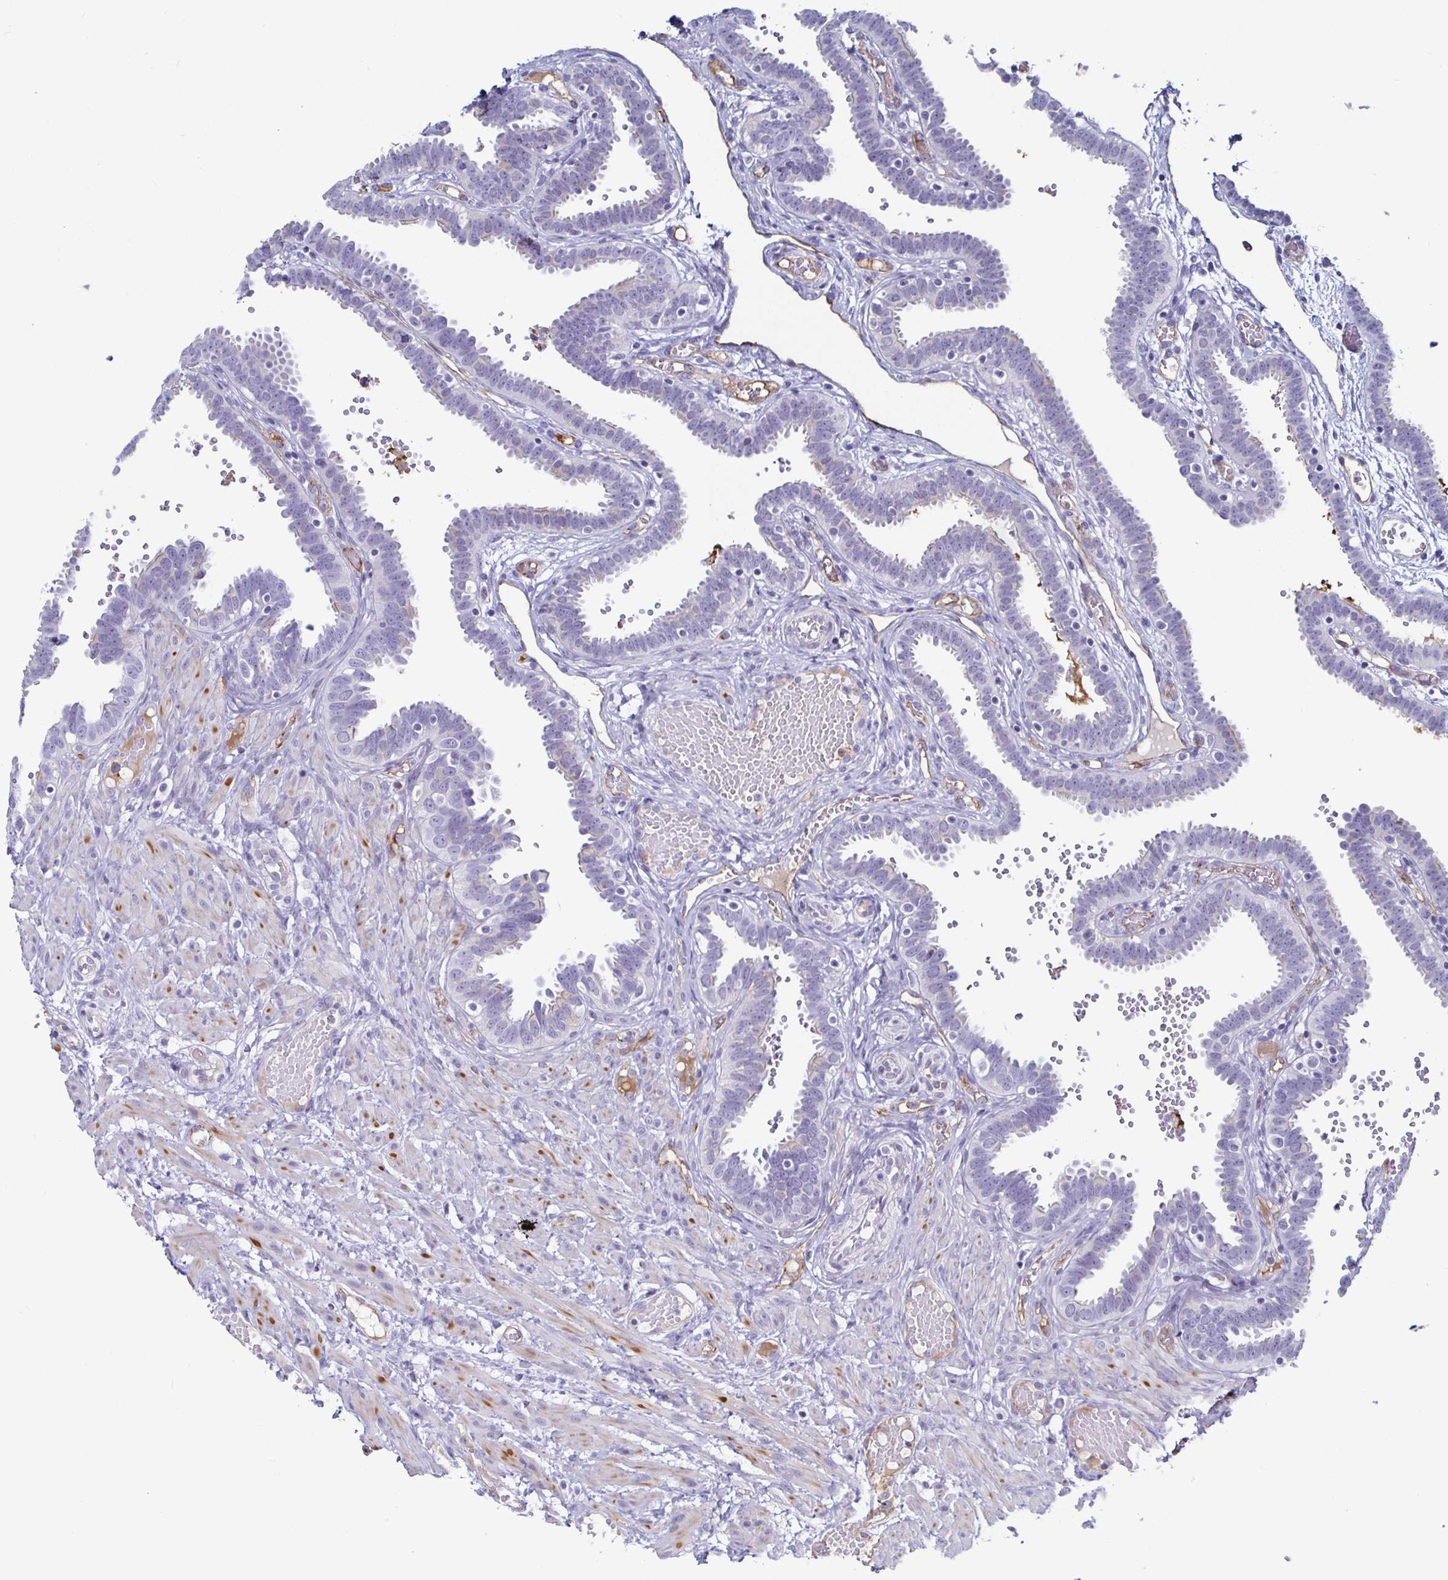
{"staining": {"intensity": "weak", "quantity": "25%-75%", "location": "cytoplasmic/membranous"}, "tissue": "fallopian tube", "cell_type": "Glandular cells", "image_type": "normal", "snomed": [{"axis": "morphology", "description": "Normal tissue, NOS"}, {"axis": "topography", "description": "Fallopian tube"}], "caption": "Protein expression analysis of unremarkable human fallopian tube reveals weak cytoplasmic/membranous expression in about 25%-75% of glandular cells. The protein of interest is stained brown, and the nuclei are stained in blue (DAB IHC with brightfield microscopy, high magnification).", "gene": "ACSBG2", "patient": {"sex": "female", "age": 37}}